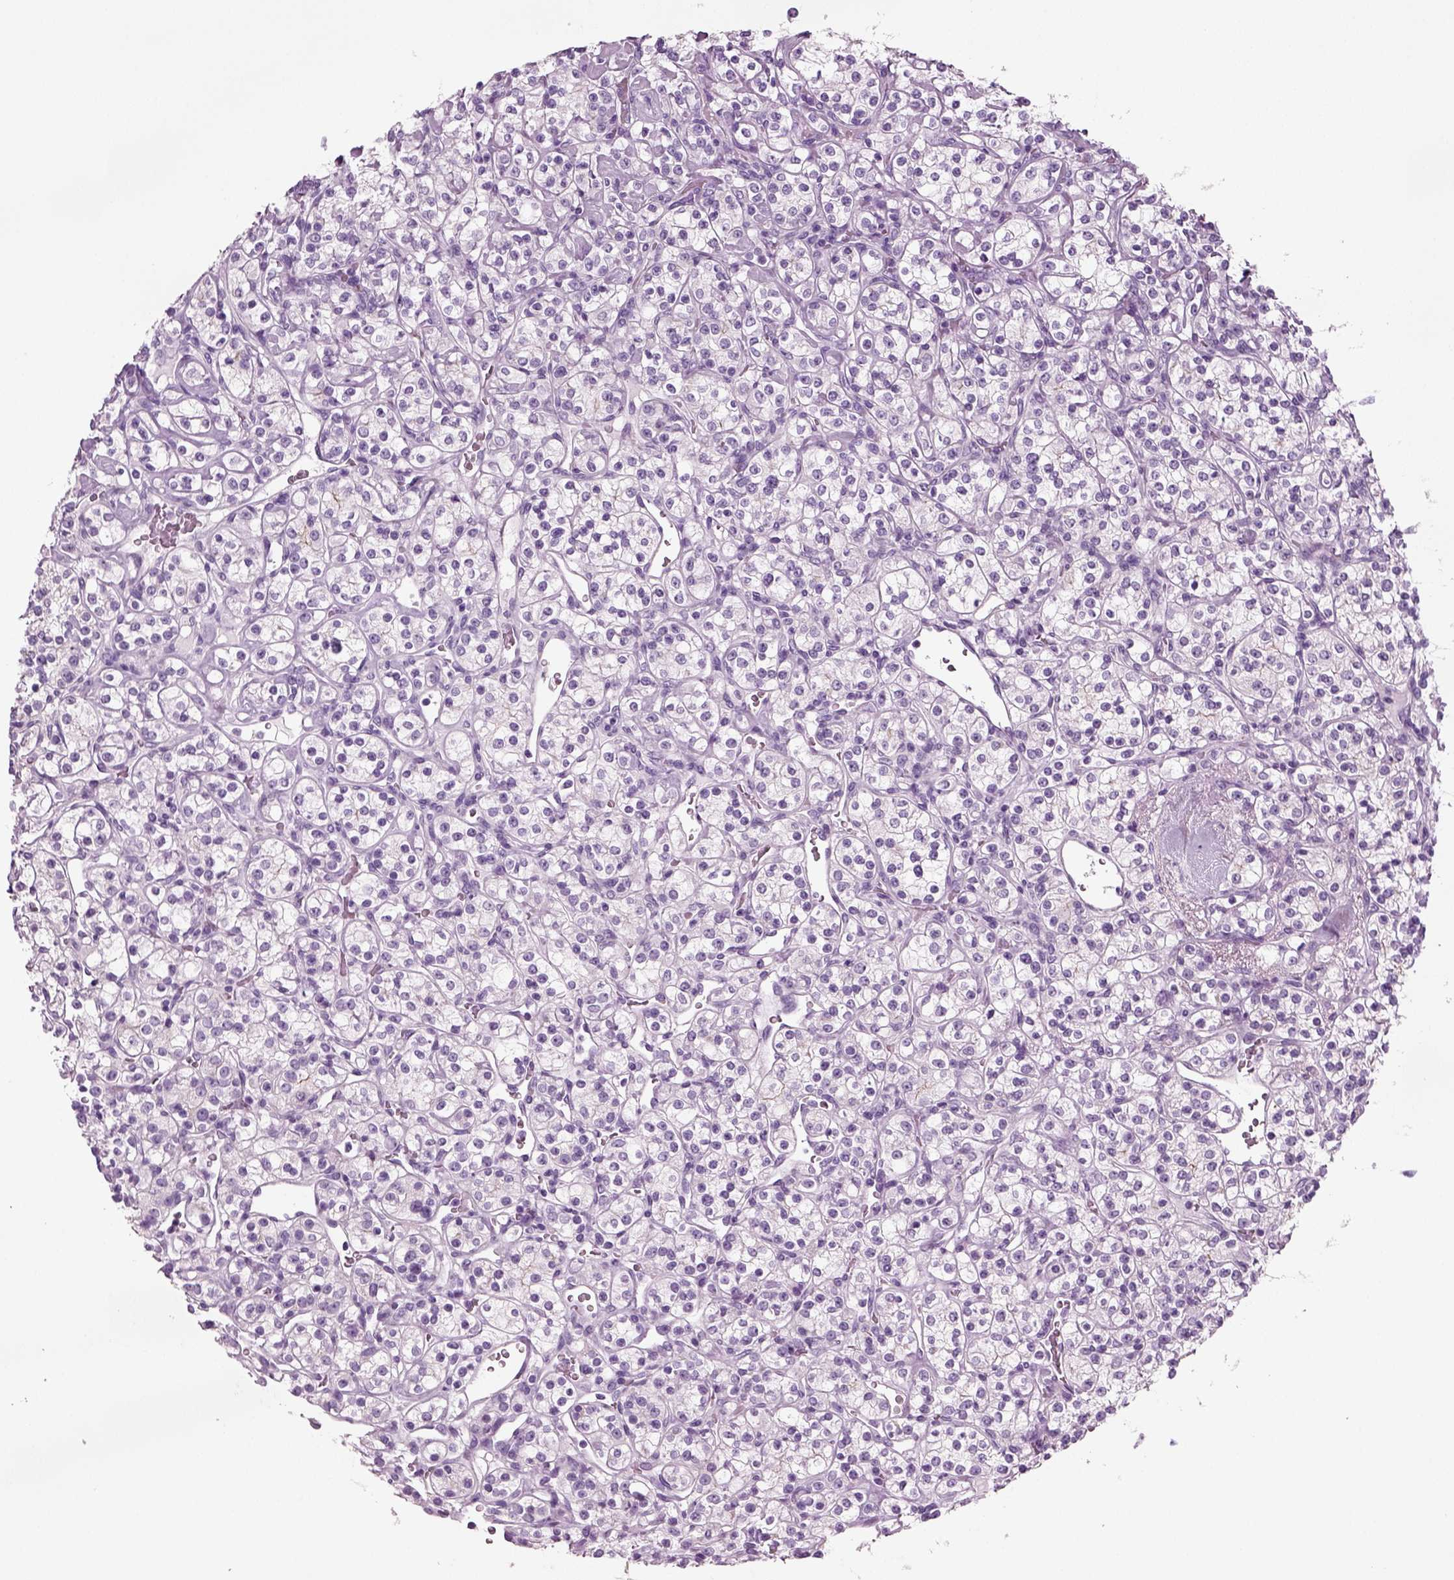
{"staining": {"intensity": "negative", "quantity": "none", "location": "none"}, "tissue": "renal cancer", "cell_type": "Tumor cells", "image_type": "cancer", "snomed": [{"axis": "morphology", "description": "Adenocarcinoma, NOS"}, {"axis": "topography", "description": "Kidney"}], "caption": "Renal cancer was stained to show a protein in brown. There is no significant expression in tumor cells.", "gene": "CRABP1", "patient": {"sex": "male", "age": 77}}